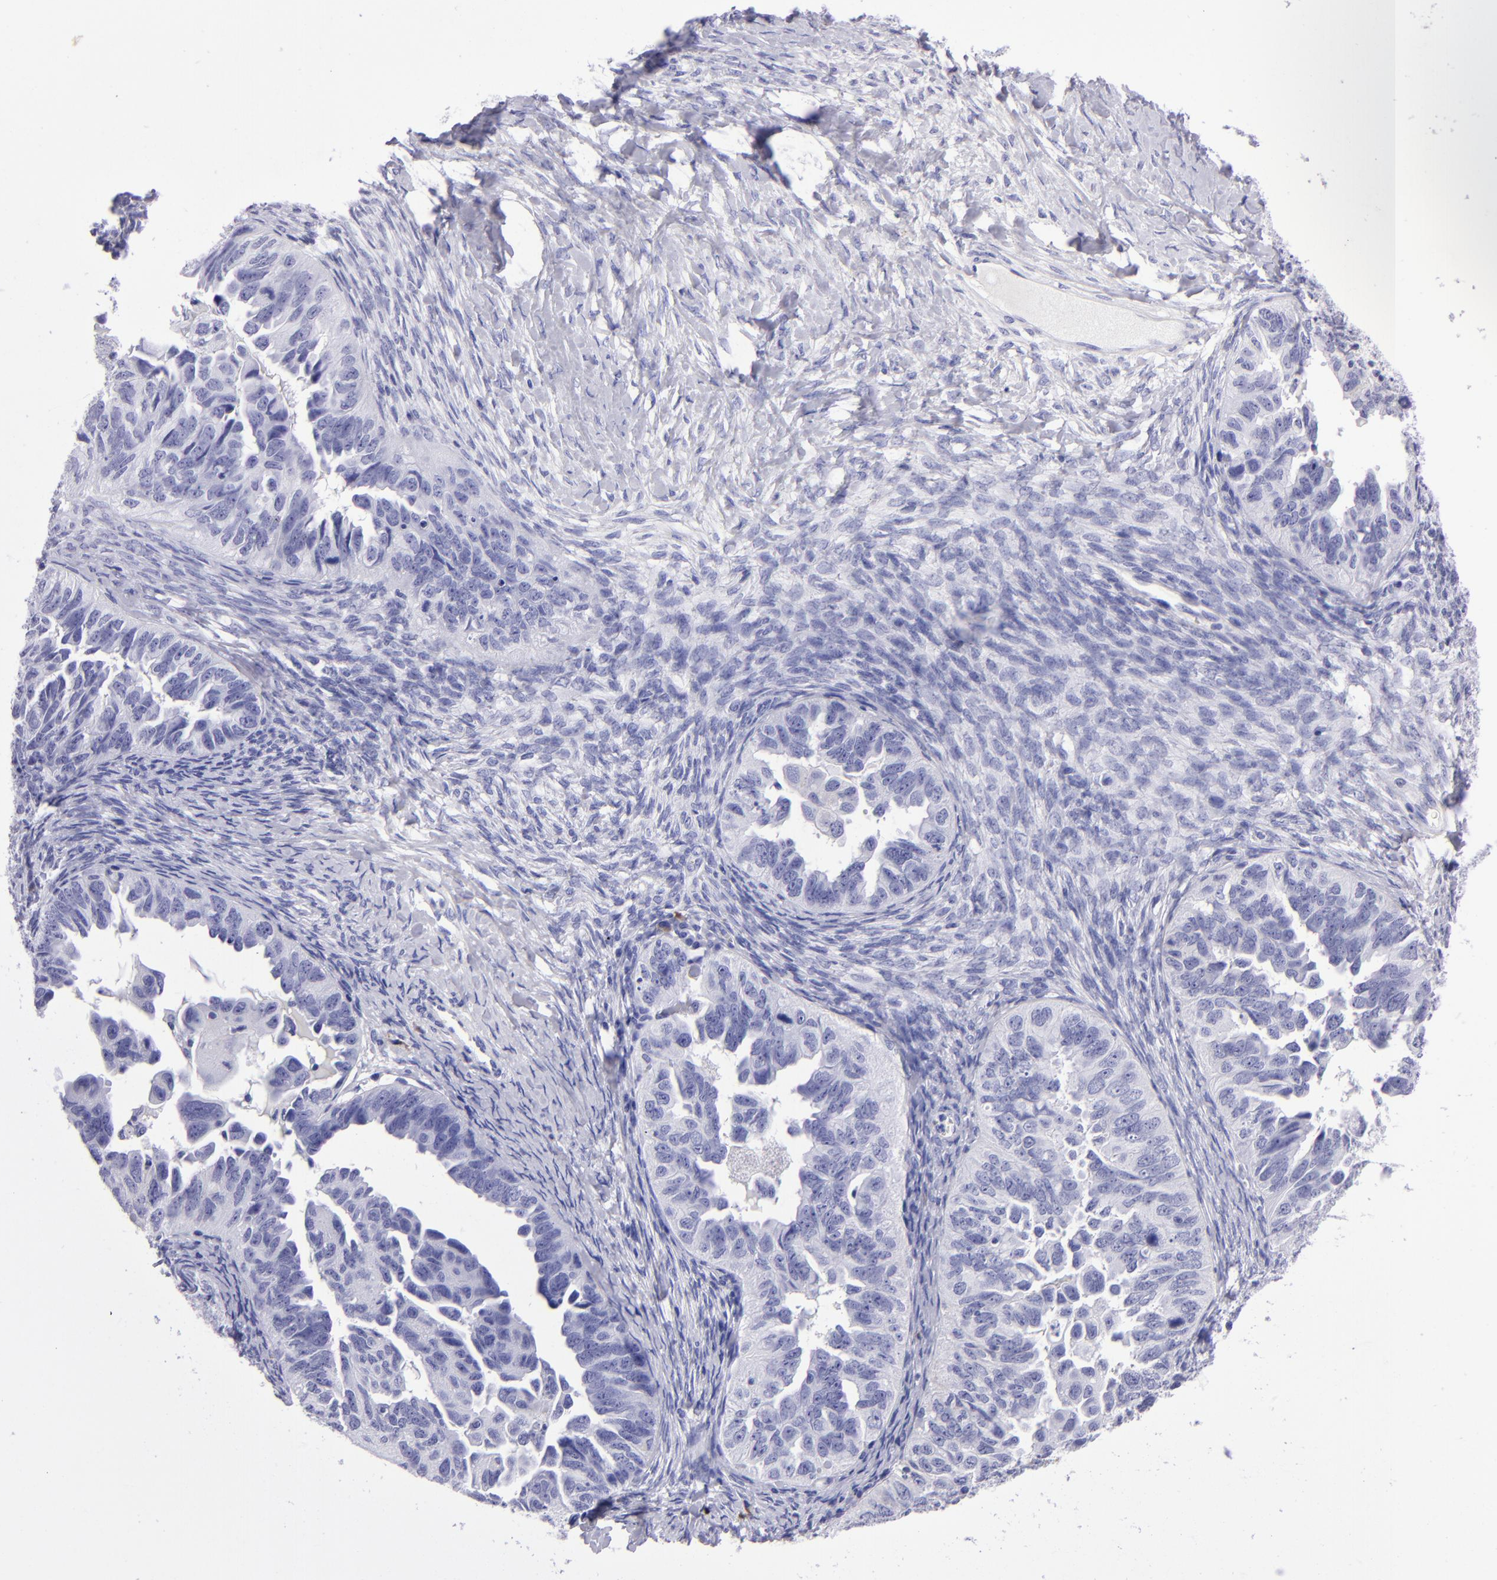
{"staining": {"intensity": "negative", "quantity": "none", "location": "none"}, "tissue": "ovarian cancer", "cell_type": "Tumor cells", "image_type": "cancer", "snomed": [{"axis": "morphology", "description": "Cystadenocarcinoma, serous, NOS"}, {"axis": "topography", "description": "Ovary"}], "caption": "A micrograph of human ovarian cancer (serous cystadenocarcinoma) is negative for staining in tumor cells. (DAB IHC, high magnification).", "gene": "TYRP1", "patient": {"sex": "female", "age": 82}}